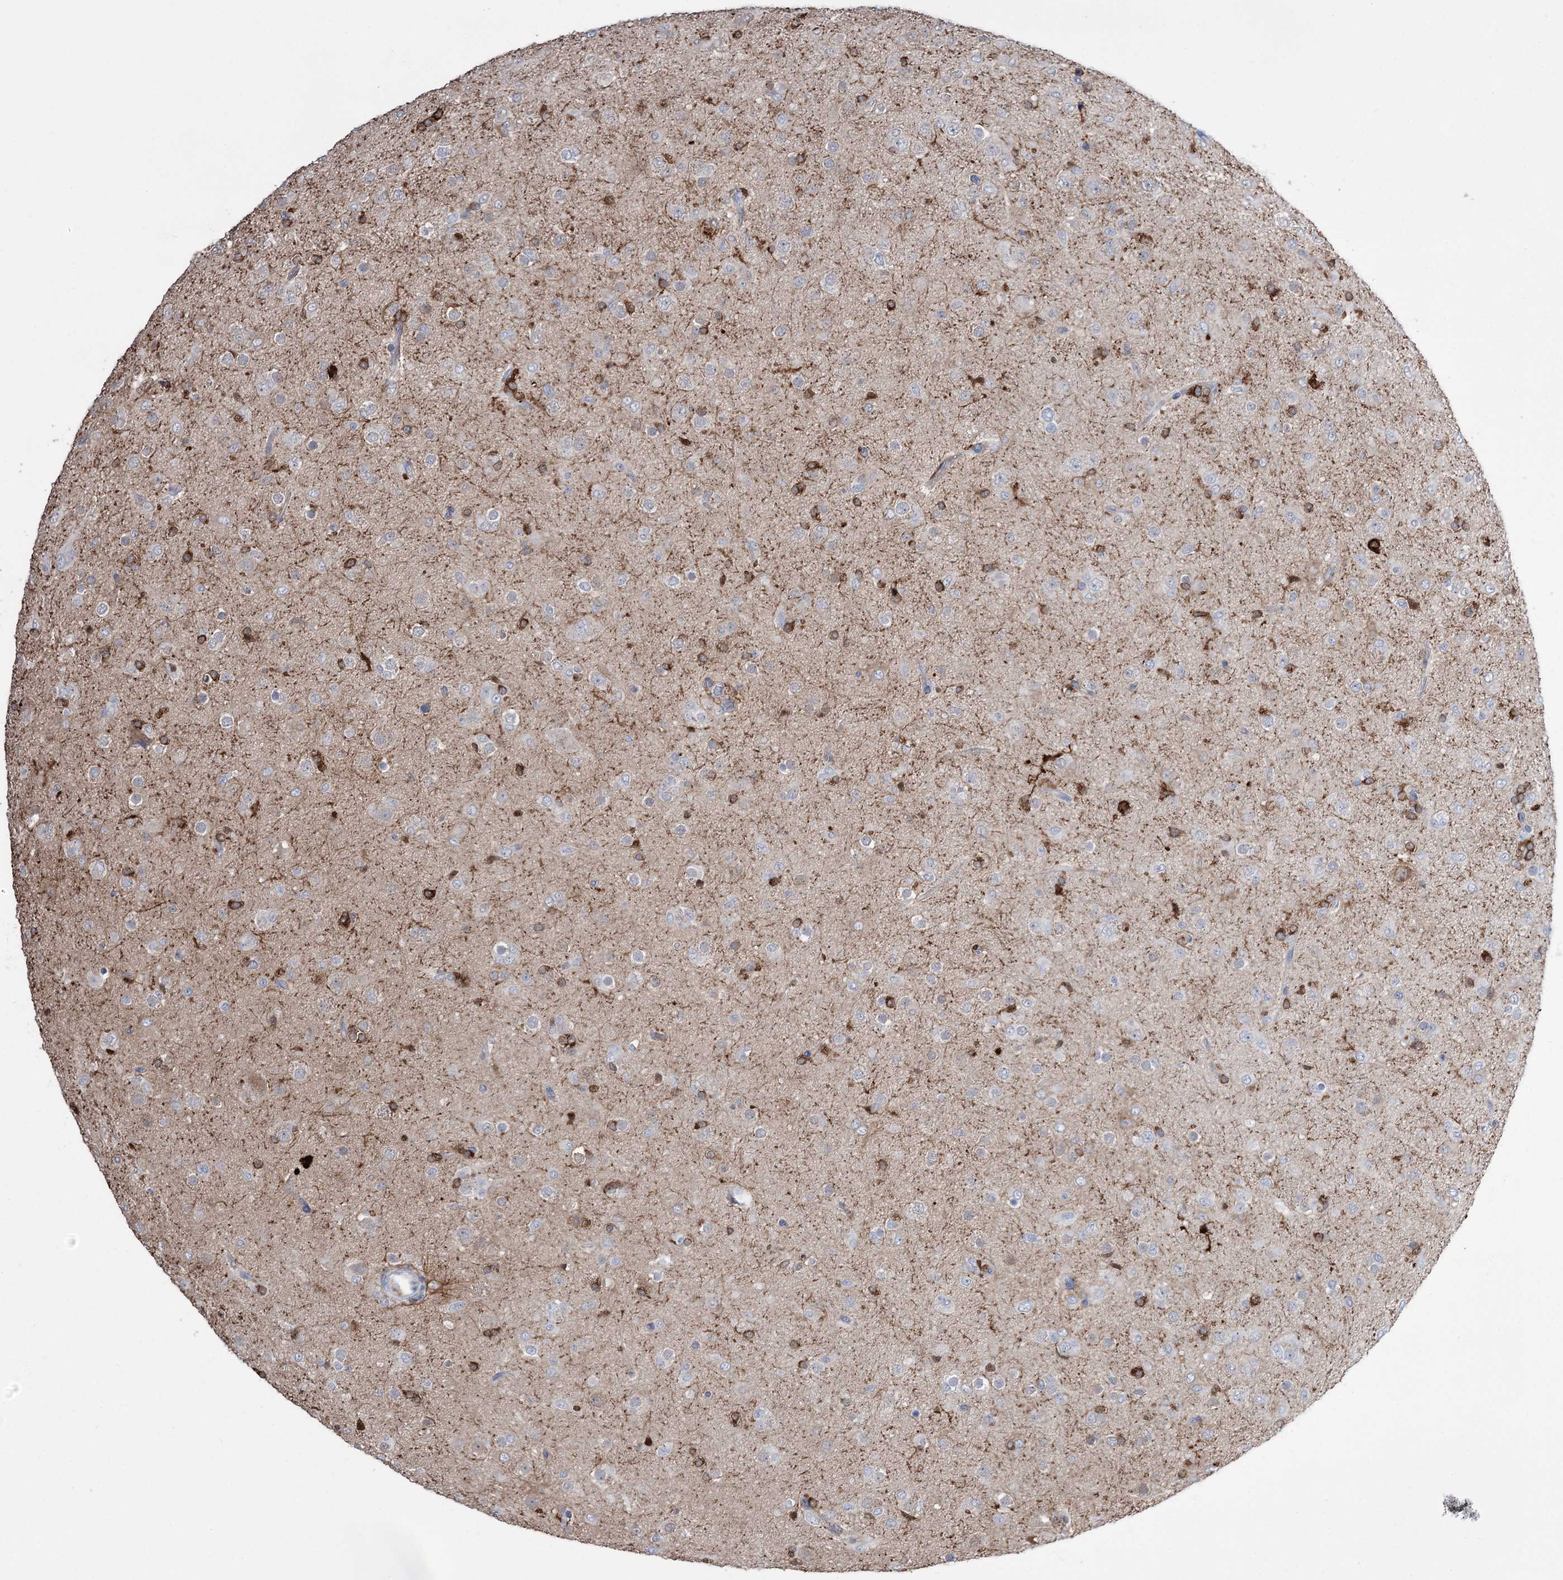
{"staining": {"intensity": "moderate", "quantity": "<25%", "location": "cytoplasmic/membranous"}, "tissue": "glioma", "cell_type": "Tumor cells", "image_type": "cancer", "snomed": [{"axis": "morphology", "description": "Glioma, malignant, Low grade"}, {"axis": "topography", "description": "Brain"}], "caption": "An immunohistochemistry image of neoplastic tissue is shown. Protein staining in brown highlights moderate cytoplasmic/membranous positivity in low-grade glioma (malignant) within tumor cells.", "gene": "ZNF622", "patient": {"sex": "male", "age": 65}}